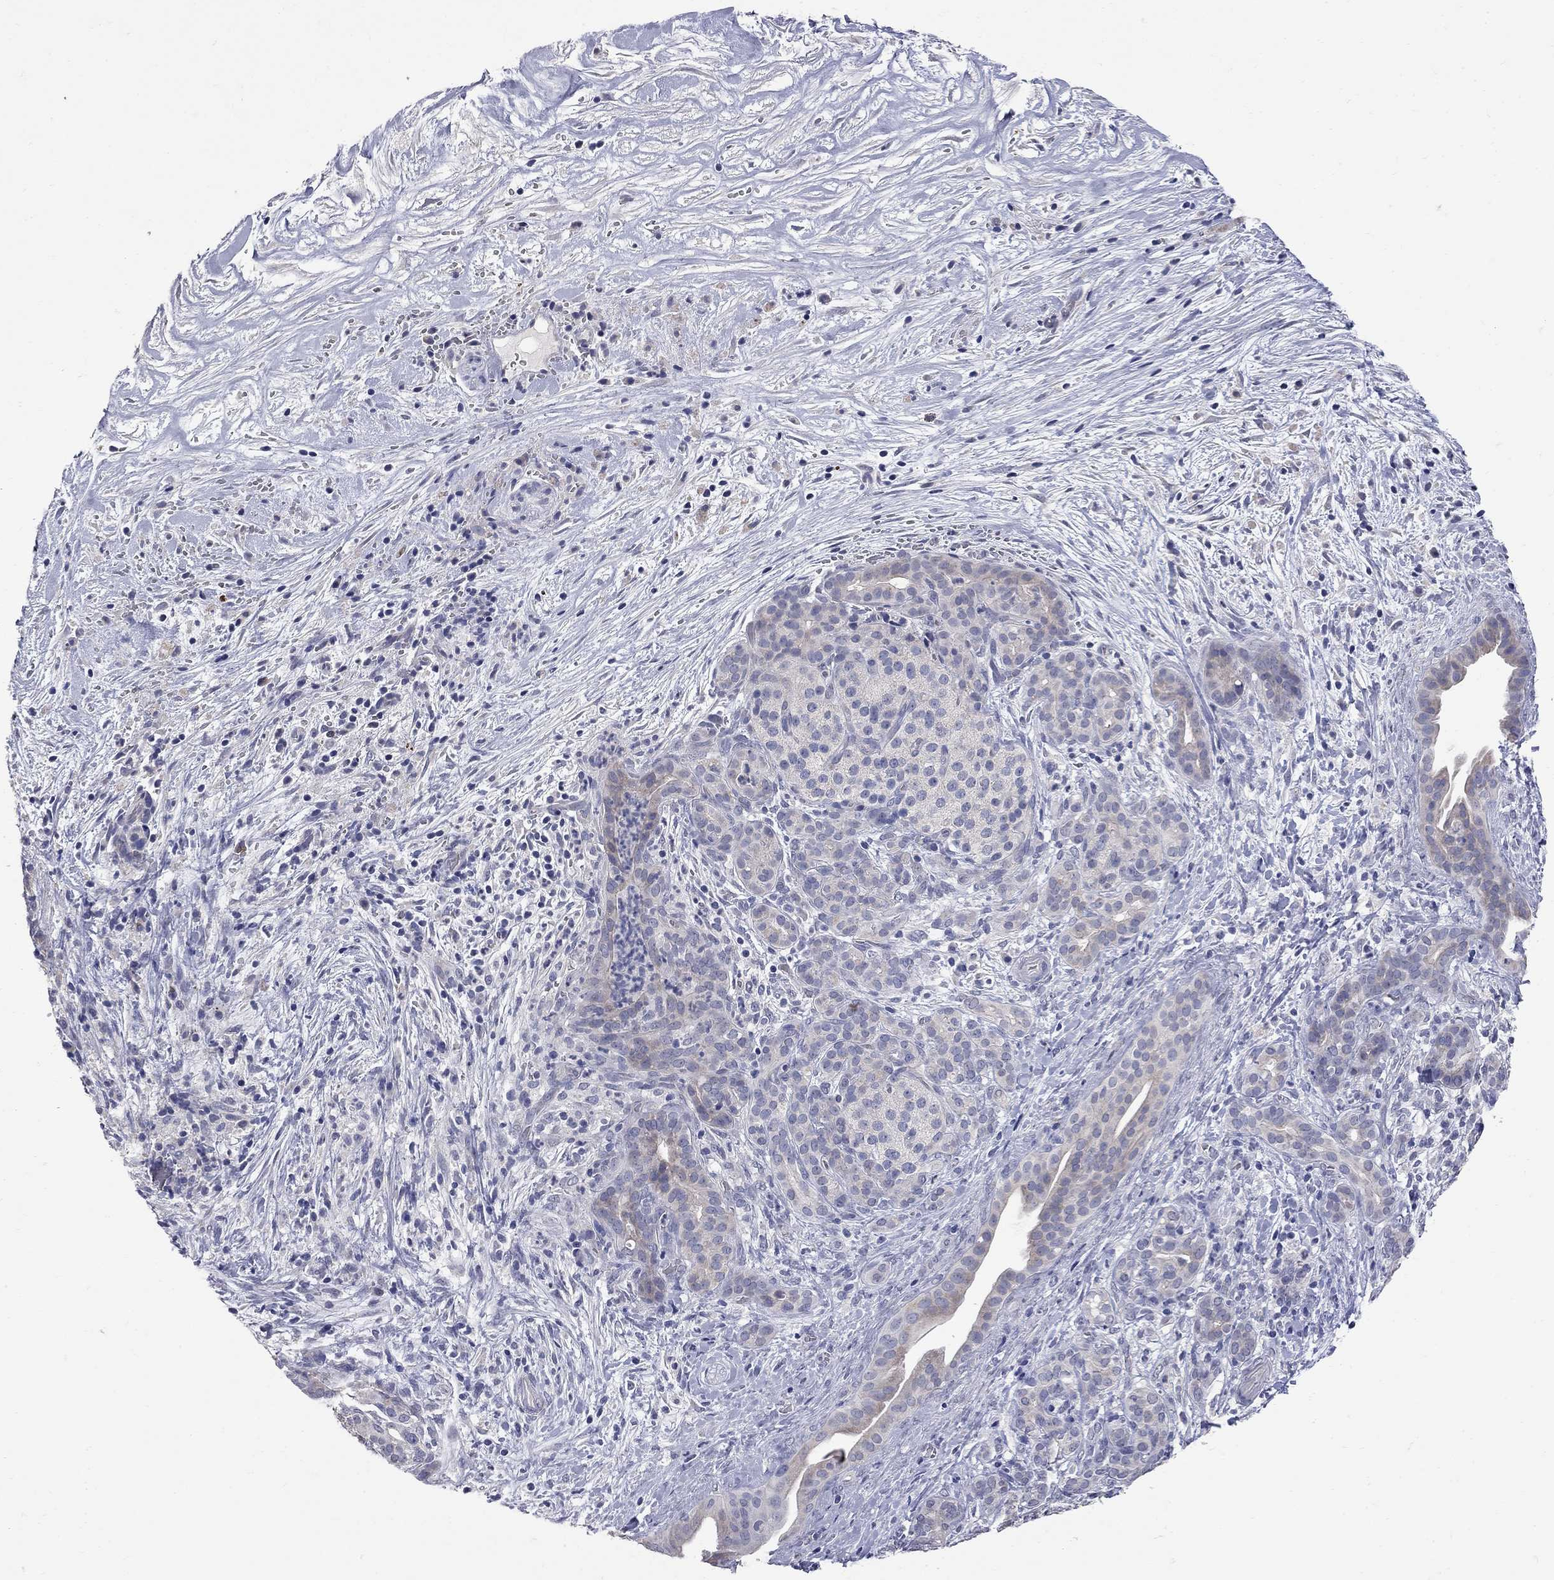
{"staining": {"intensity": "weak", "quantity": "<25%", "location": "cytoplasmic/membranous"}, "tissue": "pancreatic cancer", "cell_type": "Tumor cells", "image_type": "cancer", "snomed": [{"axis": "morphology", "description": "Adenocarcinoma, NOS"}, {"axis": "topography", "description": "Pancreas"}], "caption": "The micrograph displays no significant staining in tumor cells of pancreatic adenocarcinoma.", "gene": "NOS2", "patient": {"sex": "male", "age": 44}}